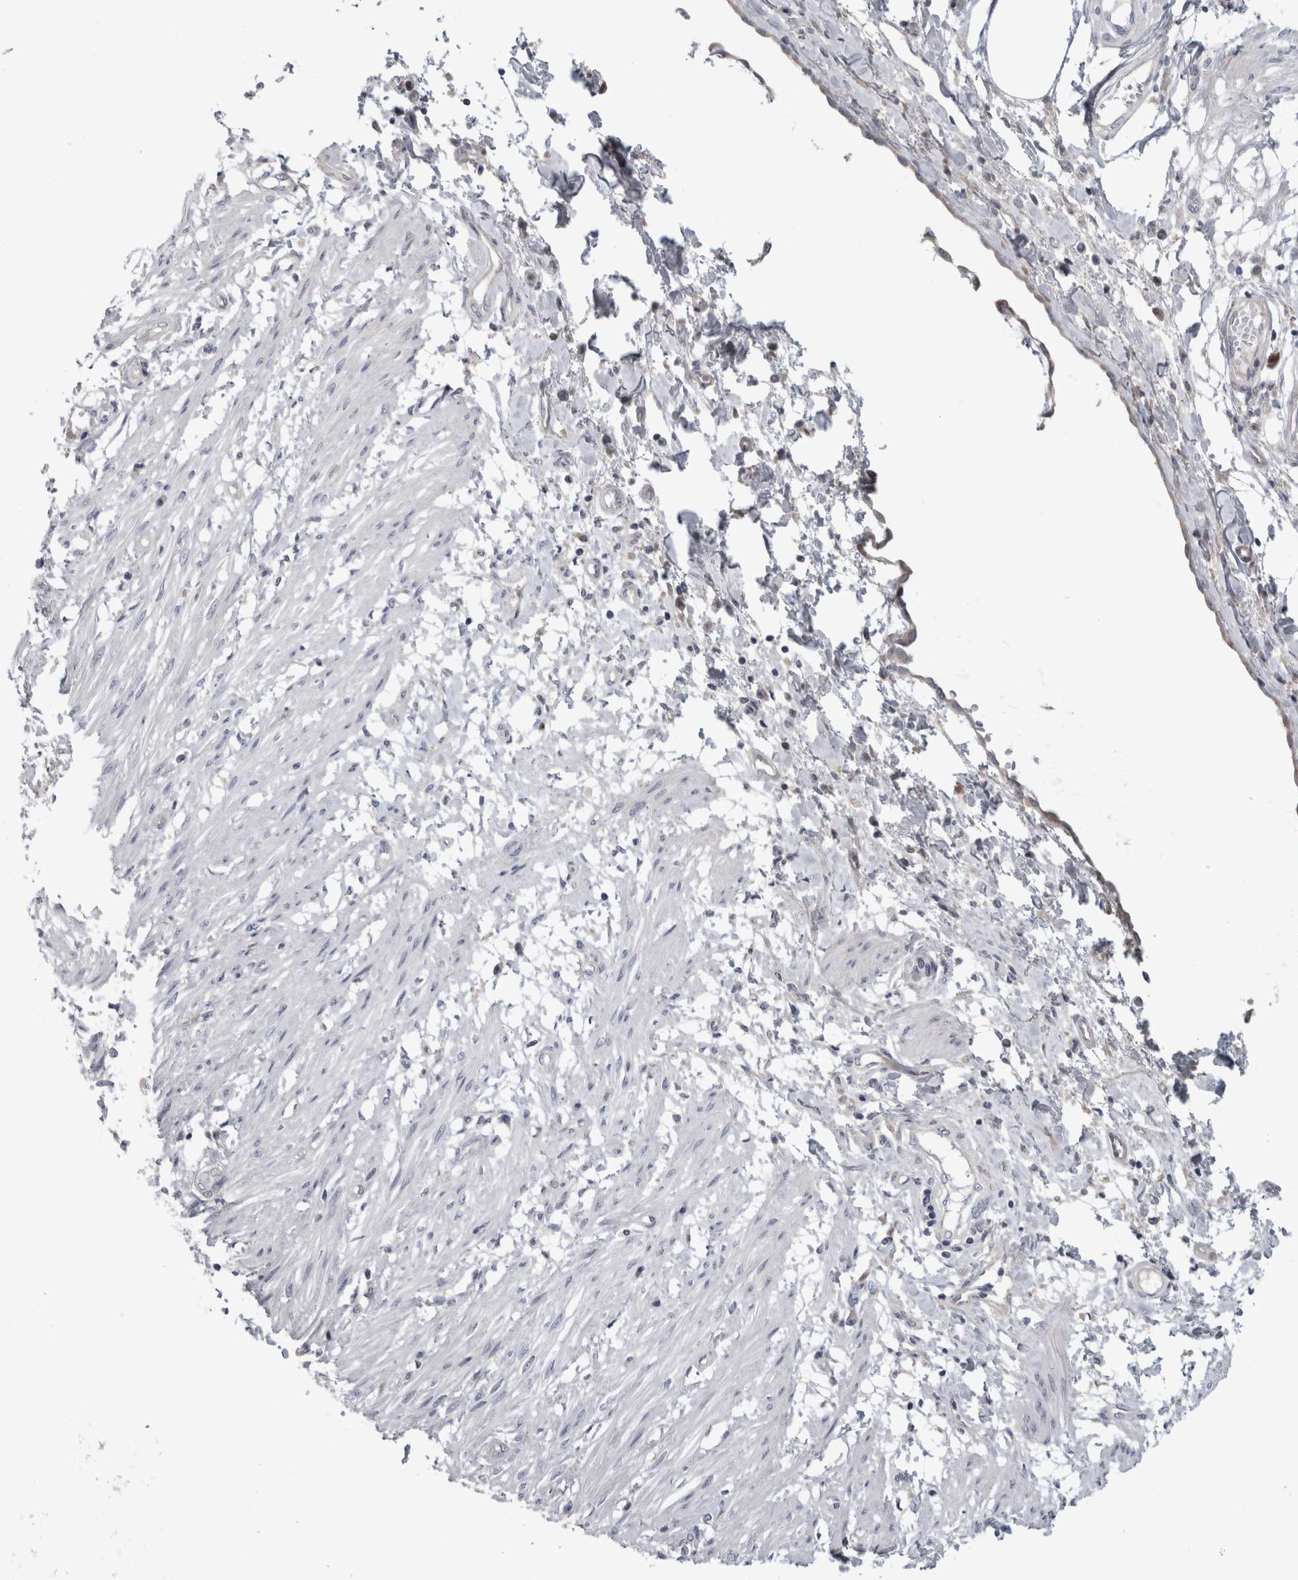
{"staining": {"intensity": "weak", "quantity": "25%-75%", "location": "cytoplasmic/membranous"}, "tissue": "smooth muscle", "cell_type": "Smooth muscle cells", "image_type": "normal", "snomed": [{"axis": "morphology", "description": "Normal tissue, NOS"}, {"axis": "morphology", "description": "Adenocarcinoma, NOS"}, {"axis": "topography", "description": "Smooth muscle"}, {"axis": "topography", "description": "Colon"}], "caption": "DAB immunohistochemical staining of unremarkable smooth muscle exhibits weak cytoplasmic/membranous protein expression in about 25%-75% of smooth muscle cells.", "gene": "ATXN2", "patient": {"sex": "male", "age": 14}}